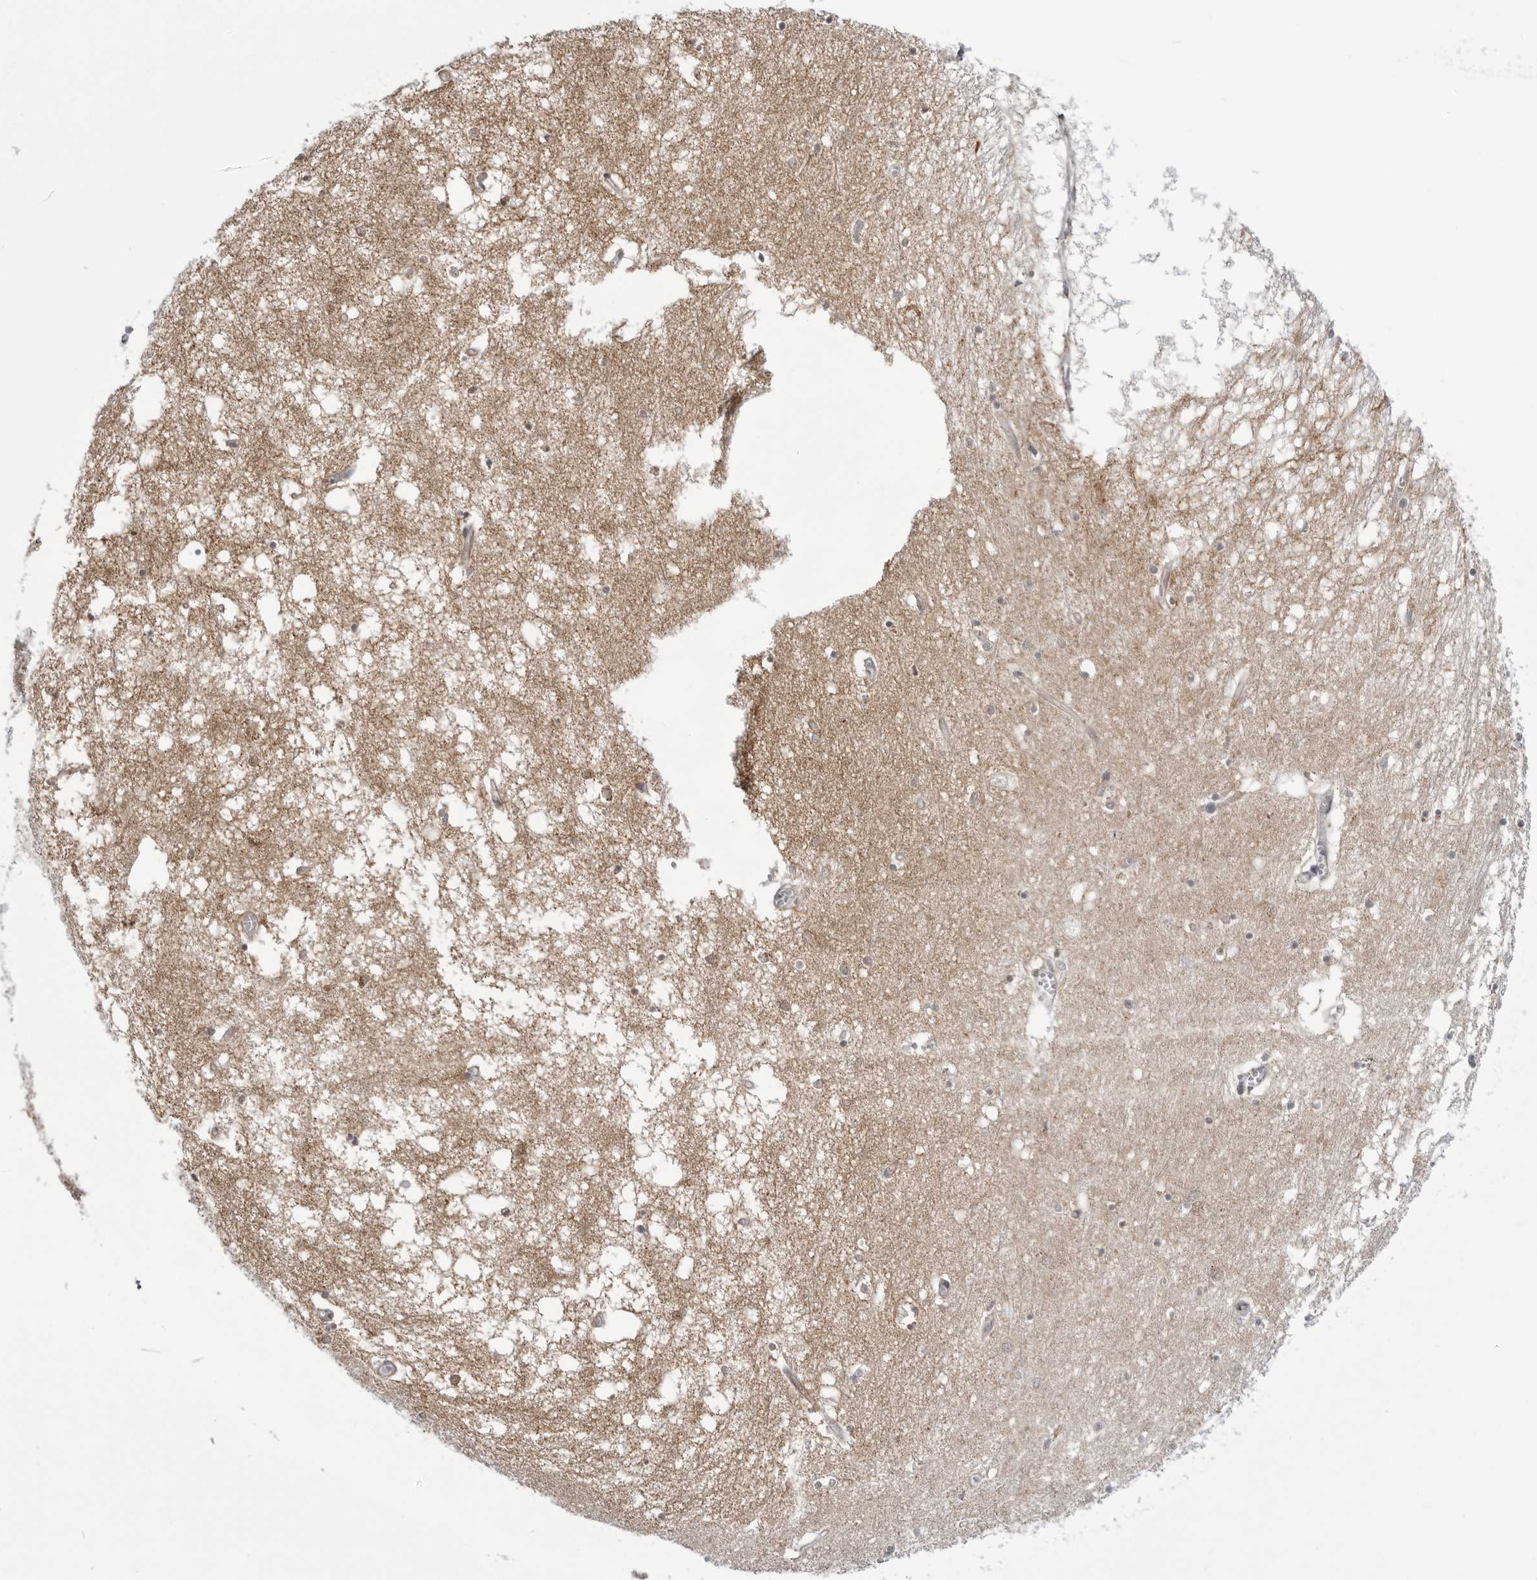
{"staining": {"intensity": "weak", "quantity": "<25%", "location": "cytoplasmic/membranous"}, "tissue": "hippocampus", "cell_type": "Glial cells", "image_type": "normal", "snomed": [{"axis": "morphology", "description": "Normal tissue, NOS"}, {"axis": "topography", "description": "Hippocampus"}], "caption": "Glial cells are negative for protein expression in normal human hippocampus. (DAB (3,3'-diaminobenzidine) IHC, high magnification).", "gene": "FH", "patient": {"sex": "male", "age": 70}}